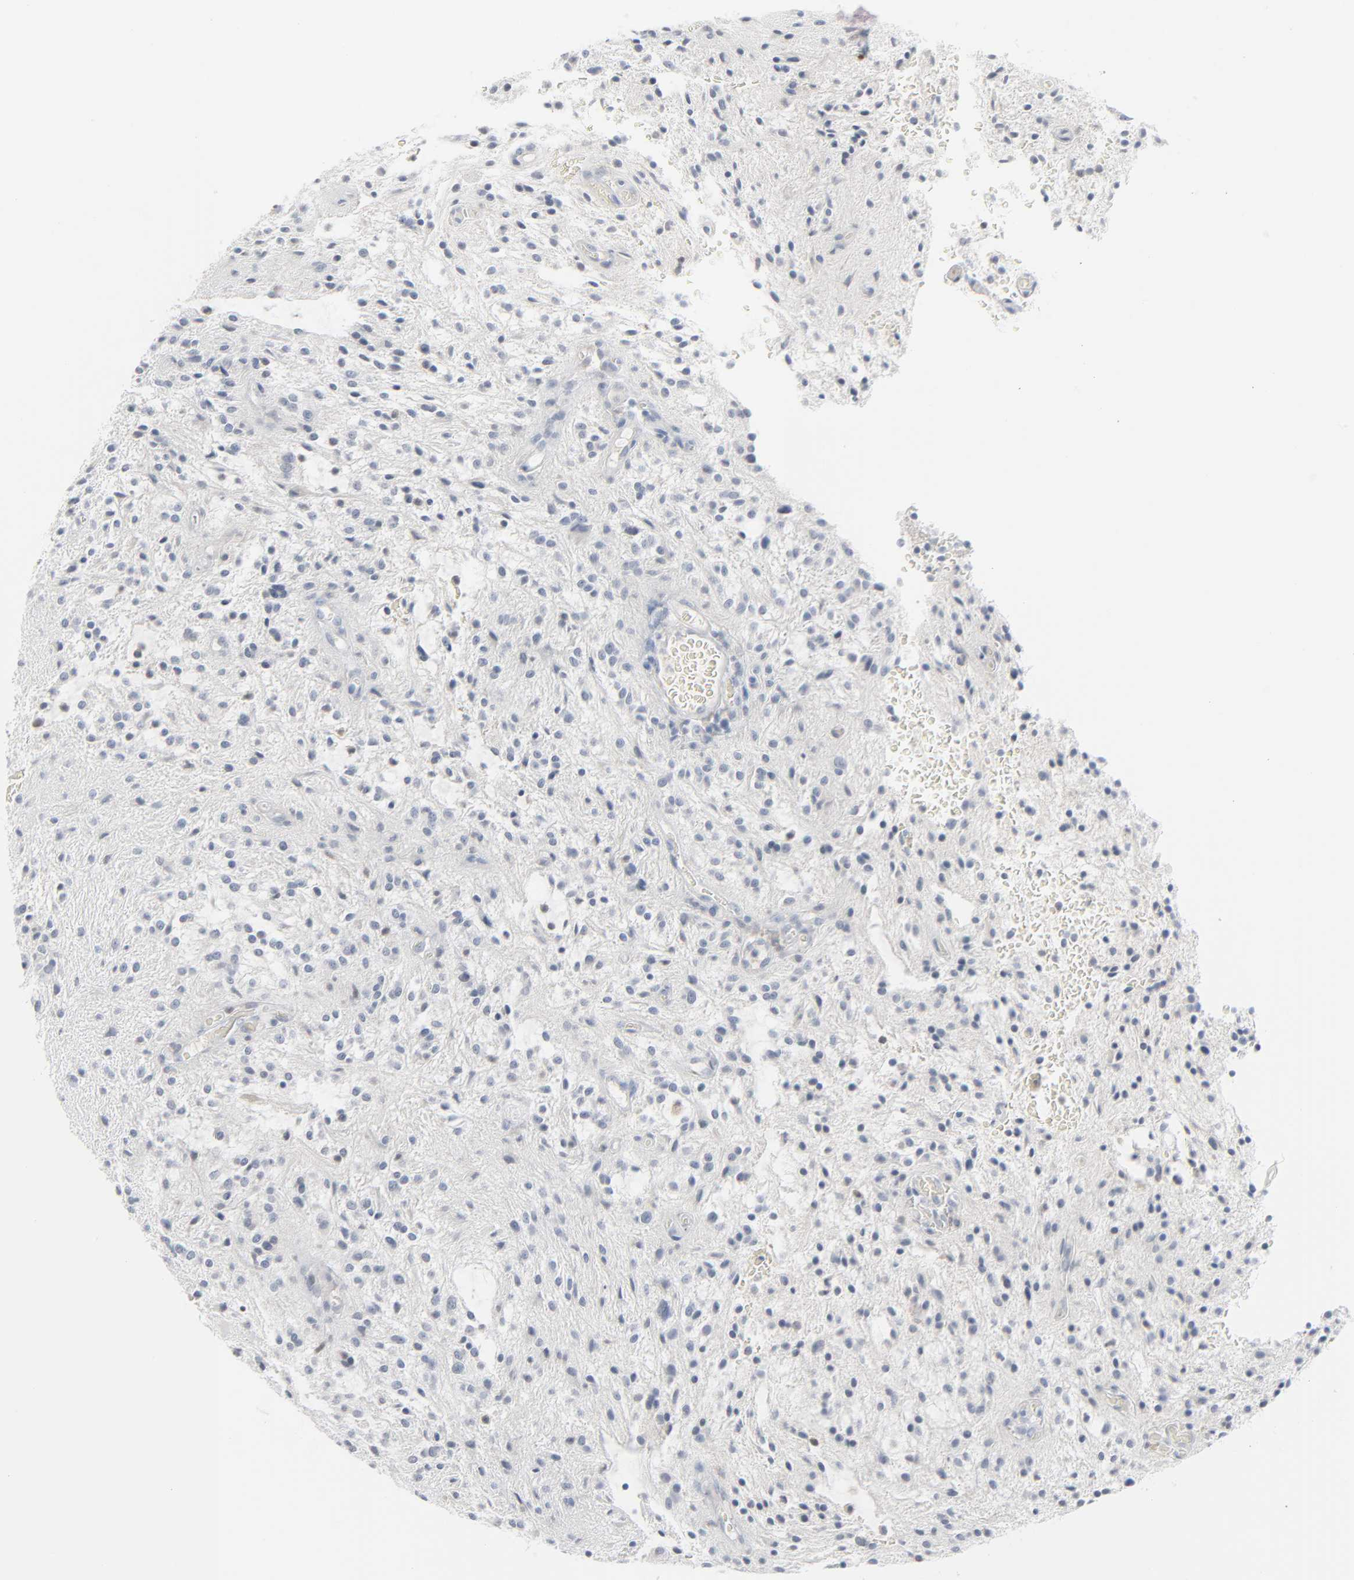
{"staining": {"intensity": "weak", "quantity": "<25%", "location": "nuclear"}, "tissue": "glioma", "cell_type": "Tumor cells", "image_type": "cancer", "snomed": [{"axis": "morphology", "description": "Glioma, malignant, NOS"}, {"axis": "topography", "description": "Cerebellum"}], "caption": "DAB (3,3'-diaminobenzidine) immunohistochemical staining of human glioma (malignant) shows no significant expression in tumor cells.", "gene": "MITF", "patient": {"sex": "female", "age": 10}}